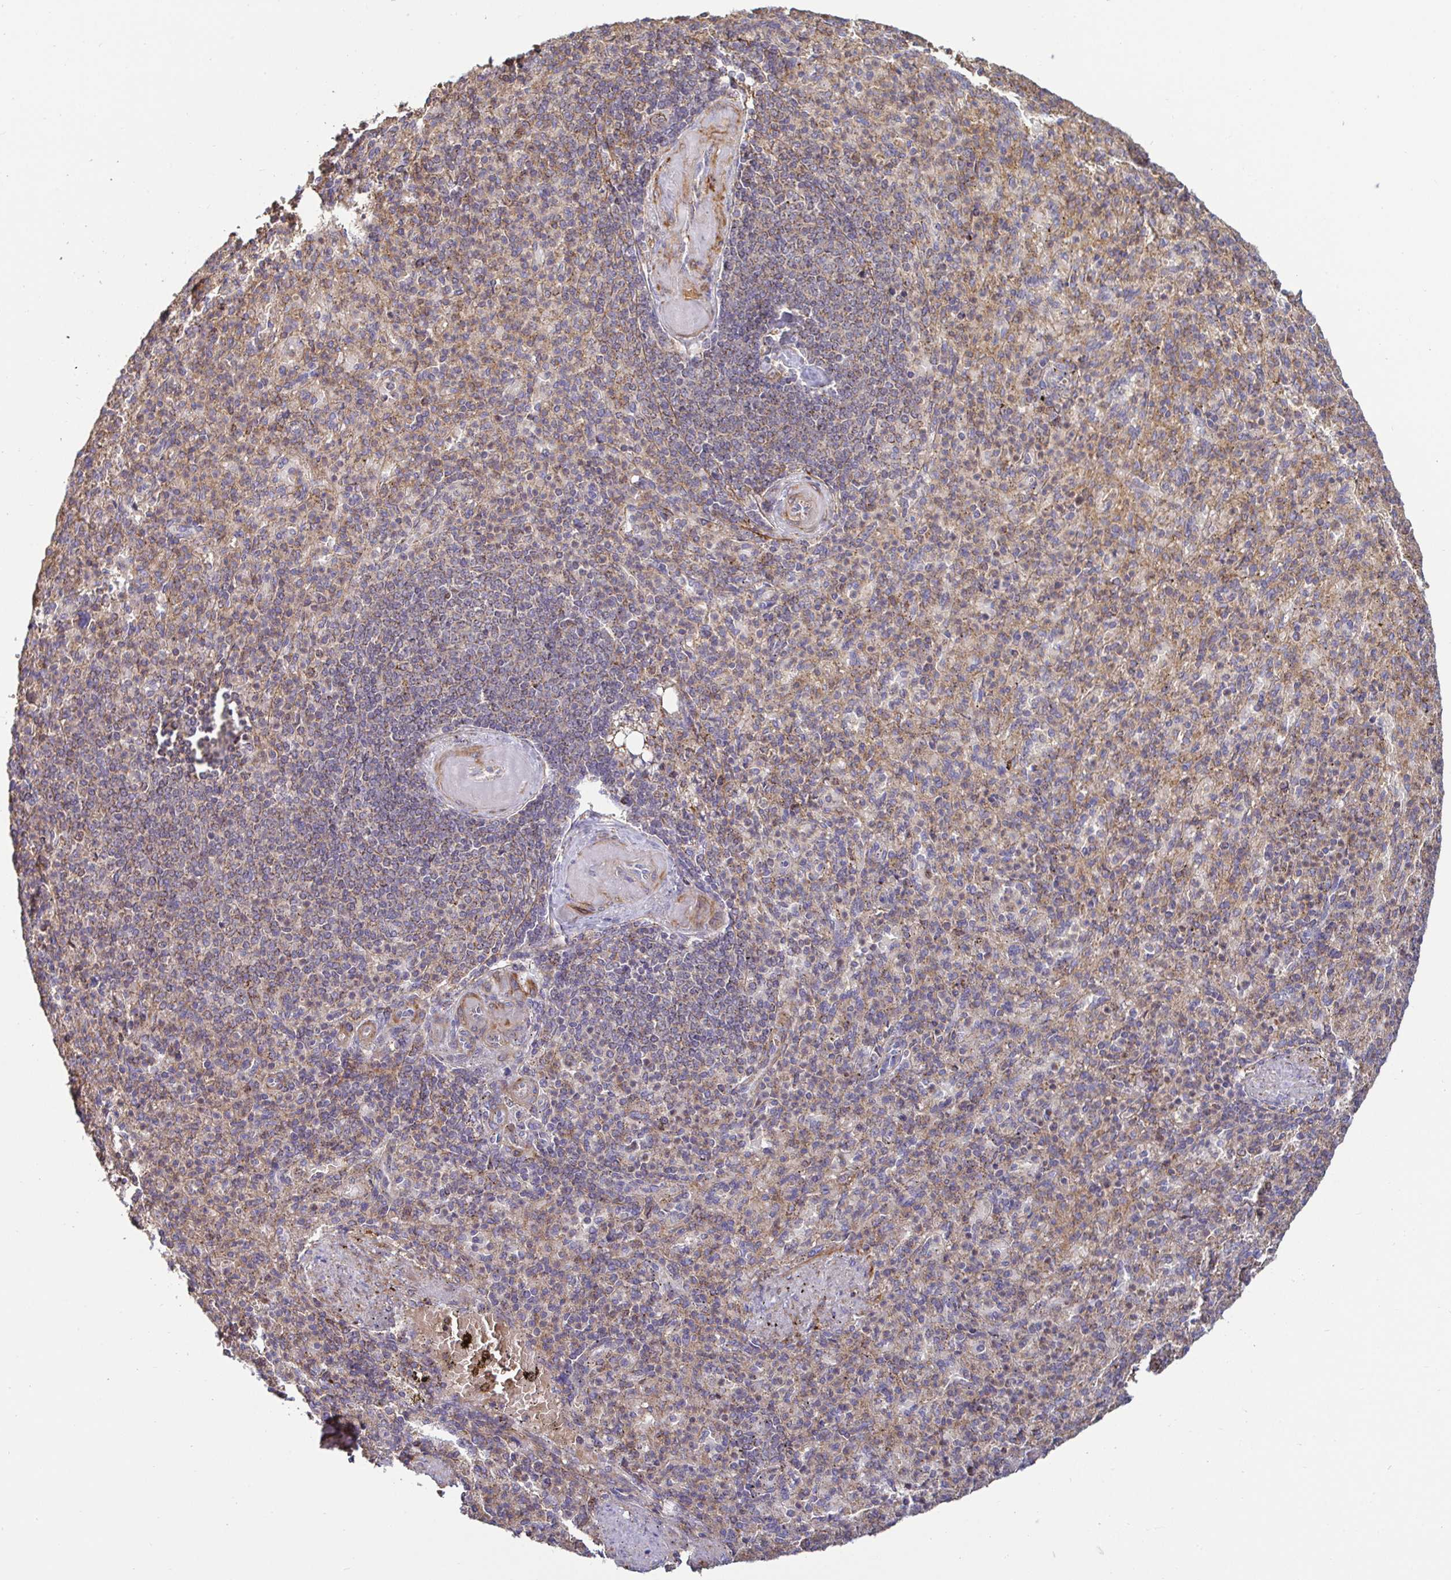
{"staining": {"intensity": "negative", "quantity": "none", "location": "none"}, "tissue": "spleen", "cell_type": "Cells in red pulp", "image_type": "normal", "snomed": [{"axis": "morphology", "description": "Normal tissue, NOS"}, {"axis": "topography", "description": "Spleen"}], "caption": "The immunohistochemistry histopathology image has no significant staining in cells in red pulp of spleen.", "gene": "SPRY1", "patient": {"sex": "female", "age": 74}}